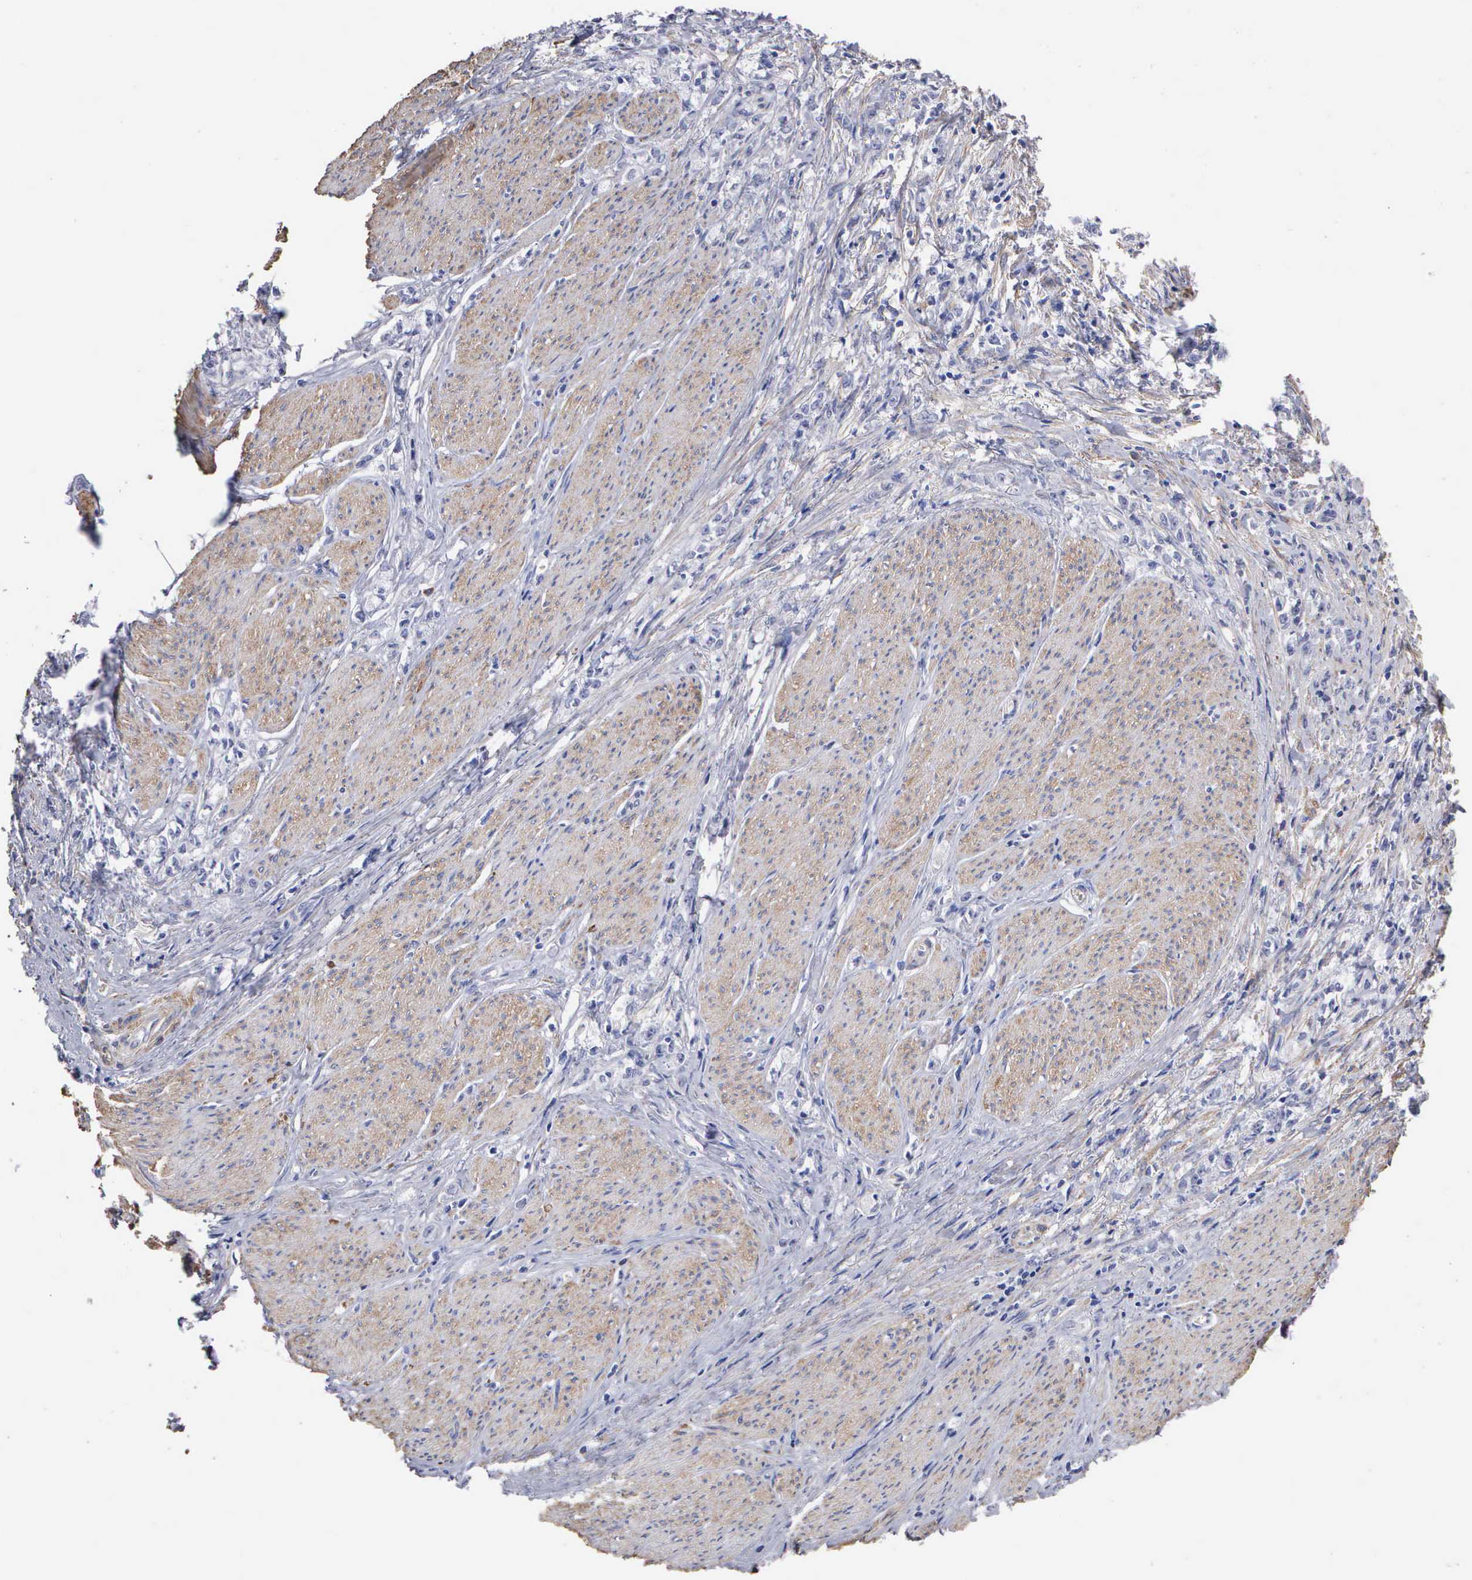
{"staining": {"intensity": "negative", "quantity": "none", "location": "none"}, "tissue": "stomach cancer", "cell_type": "Tumor cells", "image_type": "cancer", "snomed": [{"axis": "morphology", "description": "Adenocarcinoma, NOS"}, {"axis": "topography", "description": "Stomach"}], "caption": "Immunohistochemical staining of human stomach adenocarcinoma displays no significant positivity in tumor cells.", "gene": "ELFN2", "patient": {"sex": "male", "age": 72}}